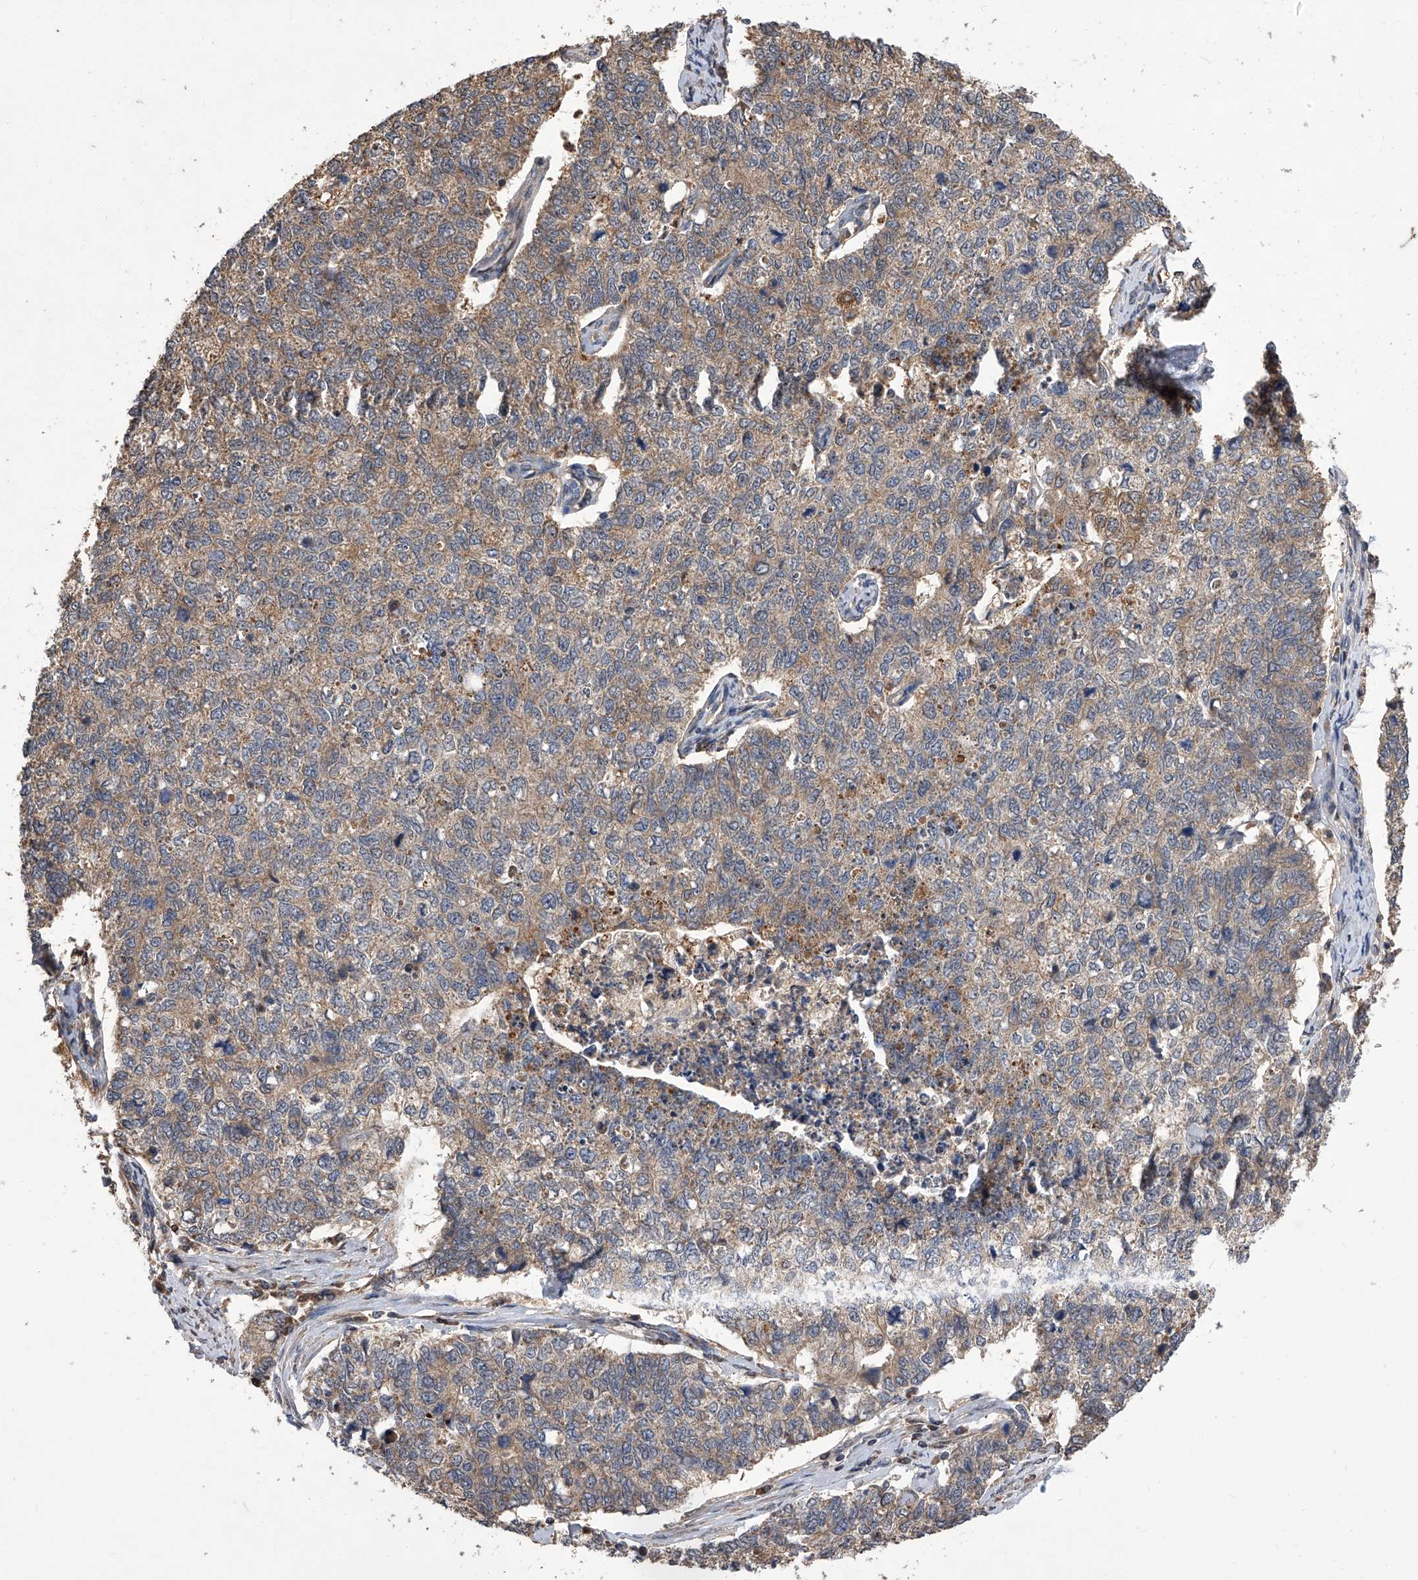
{"staining": {"intensity": "weak", "quantity": "25%-75%", "location": "cytoplasmic/membranous"}, "tissue": "cervical cancer", "cell_type": "Tumor cells", "image_type": "cancer", "snomed": [{"axis": "morphology", "description": "Squamous cell carcinoma, NOS"}, {"axis": "topography", "description": "Cervix"}], "caption": "Weak cytoplasmic/membranous protein staining is identified in approximately 25%-75% of tumor cells in cervical cancer. The protein is shown in brown color, while the nuclei are stained blue.", "gene": "GMDS", "patient": {"sex": "female", "age": 63}}